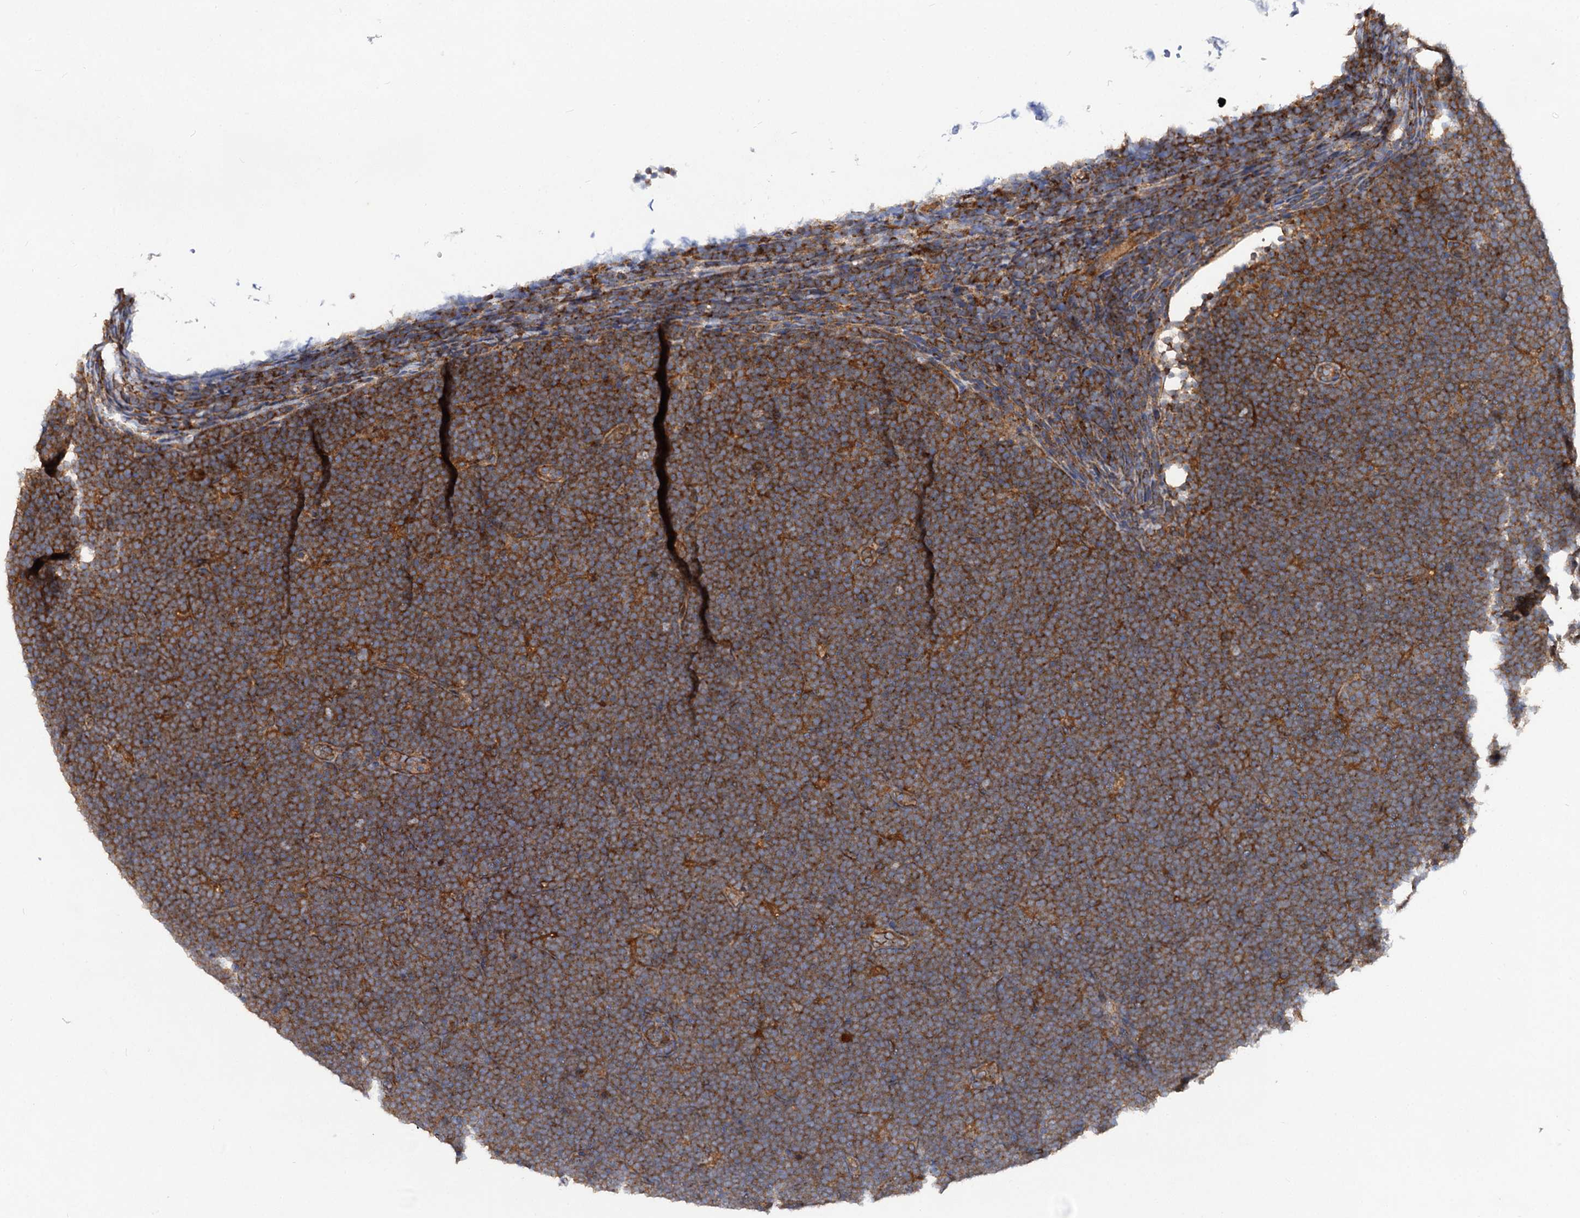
{"staining": {"intensity": "moderate", "quantity": ">75%", "location": "cytoplasmic/membranous"}, "tissue": "lymphoma", "cell_type": "Tumor cells", "image_type": "cancer", "snomed": [{"axis": "morphology", "description": "Malignant lymphoma, non-Hodgkin's type, High grade"}, {"axis": "topography", "description": "Lymph node"}], "caption": "The immunohistochemical stain labels moderate cytoplasmic/membranous expression in tumor cells of malignant lymphoma, non-Hodgkin's type (high-grade) tissue.", "gene": "VPS29", "patient": {"sex": "male", "age": 13}}